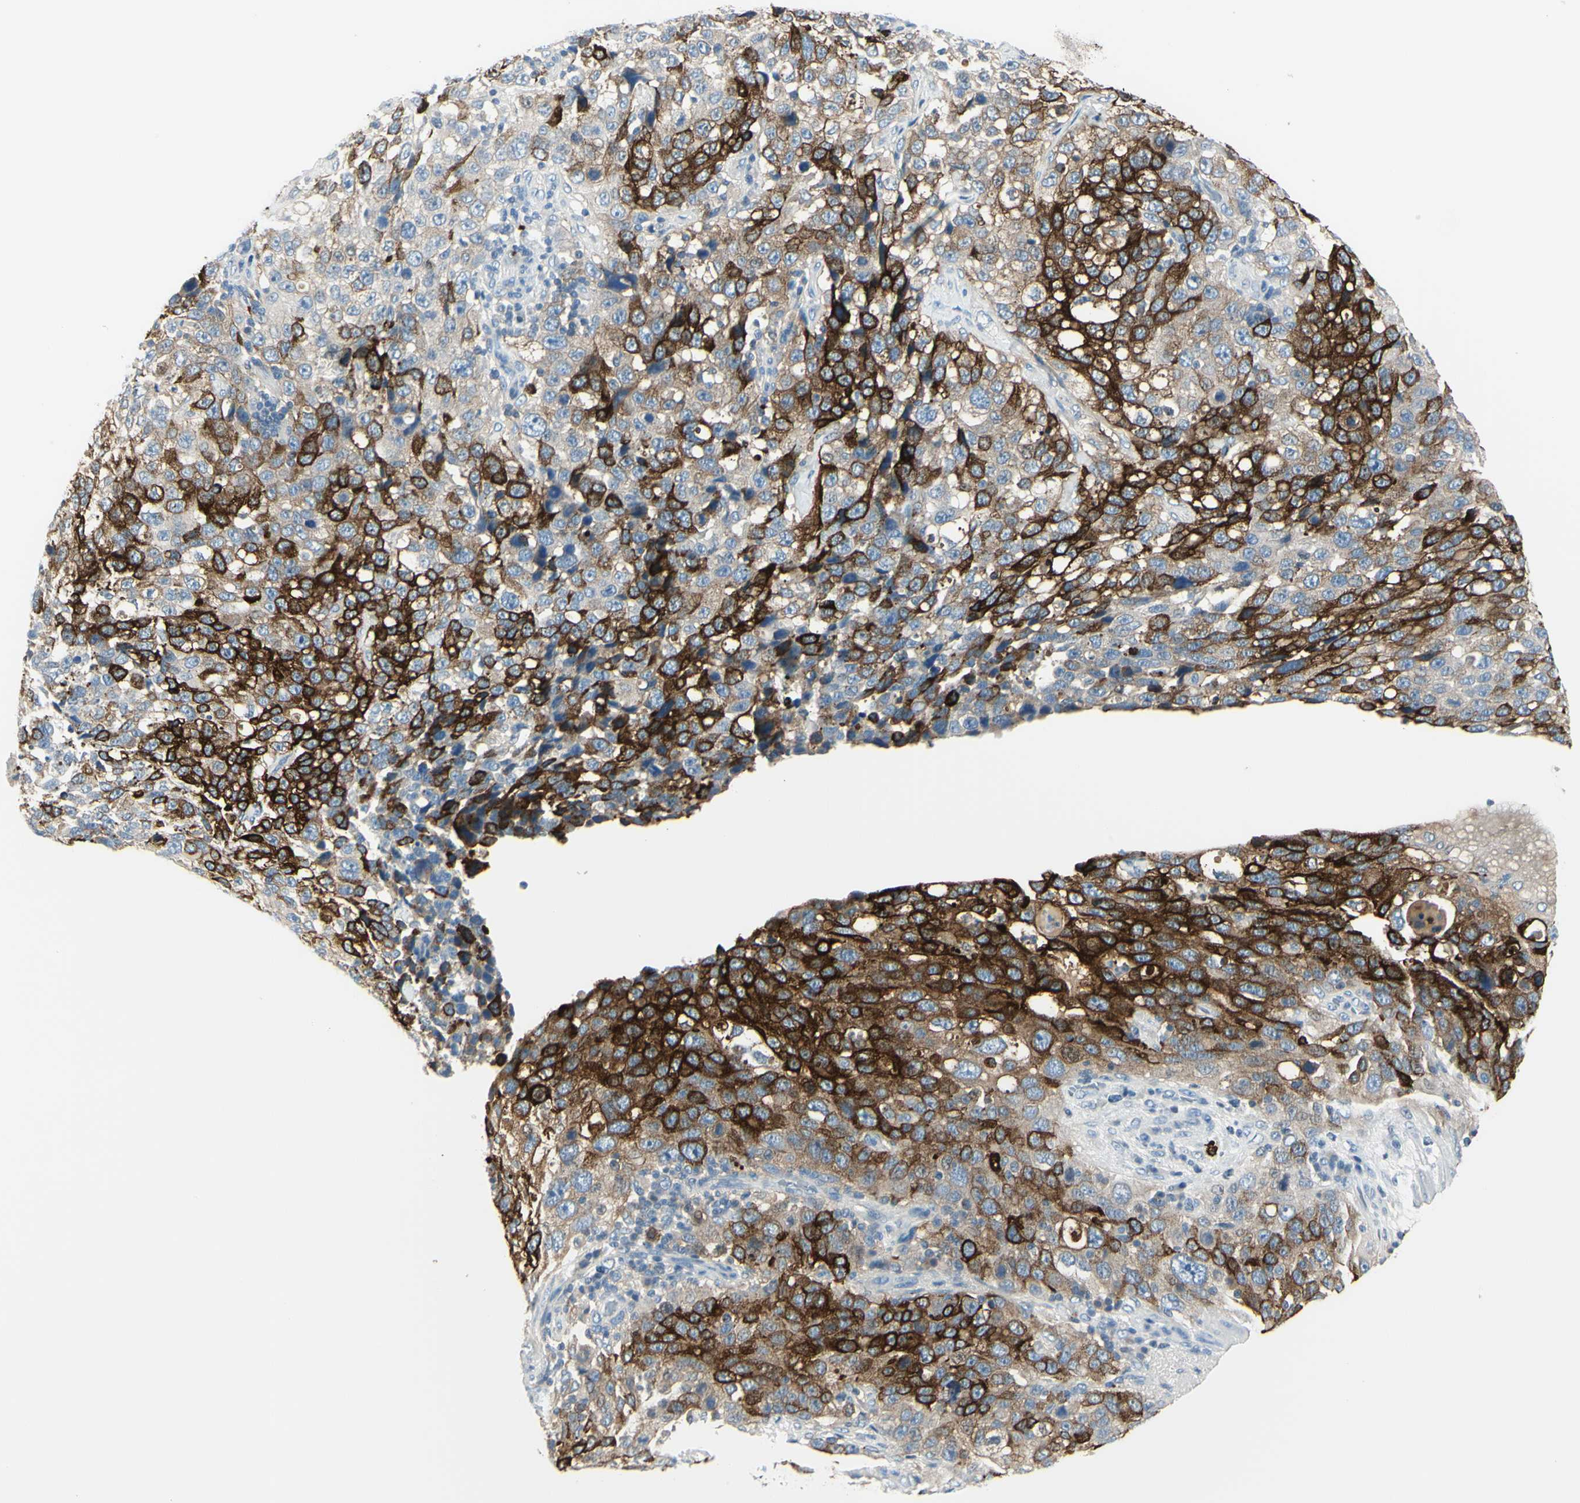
{"staining": {"intensity": "strong", "quantity": "25%-75%", "location": "cytoplasmic/membranous"}, "tissue": "stomach cancer", "cell_type": "Tumor cells", "image_type": "cancer", "snomed": [{"axis": "morphology", "description": "Normal tissue, NOS"}, {"axis": "morphology", "description": "Adenocarcinoma, NOS"}, {"axis": "topography", "description": "Stomach"}], "caption": "Immunohistochemical staining of human adenocarcinoma (stomach) reveals strong cytoplasmic/membranous protein positivity in approximately 25%-75% of tumor cells.", "gene": "DLG4", "patient": {"sex": "male", "age": 48}}